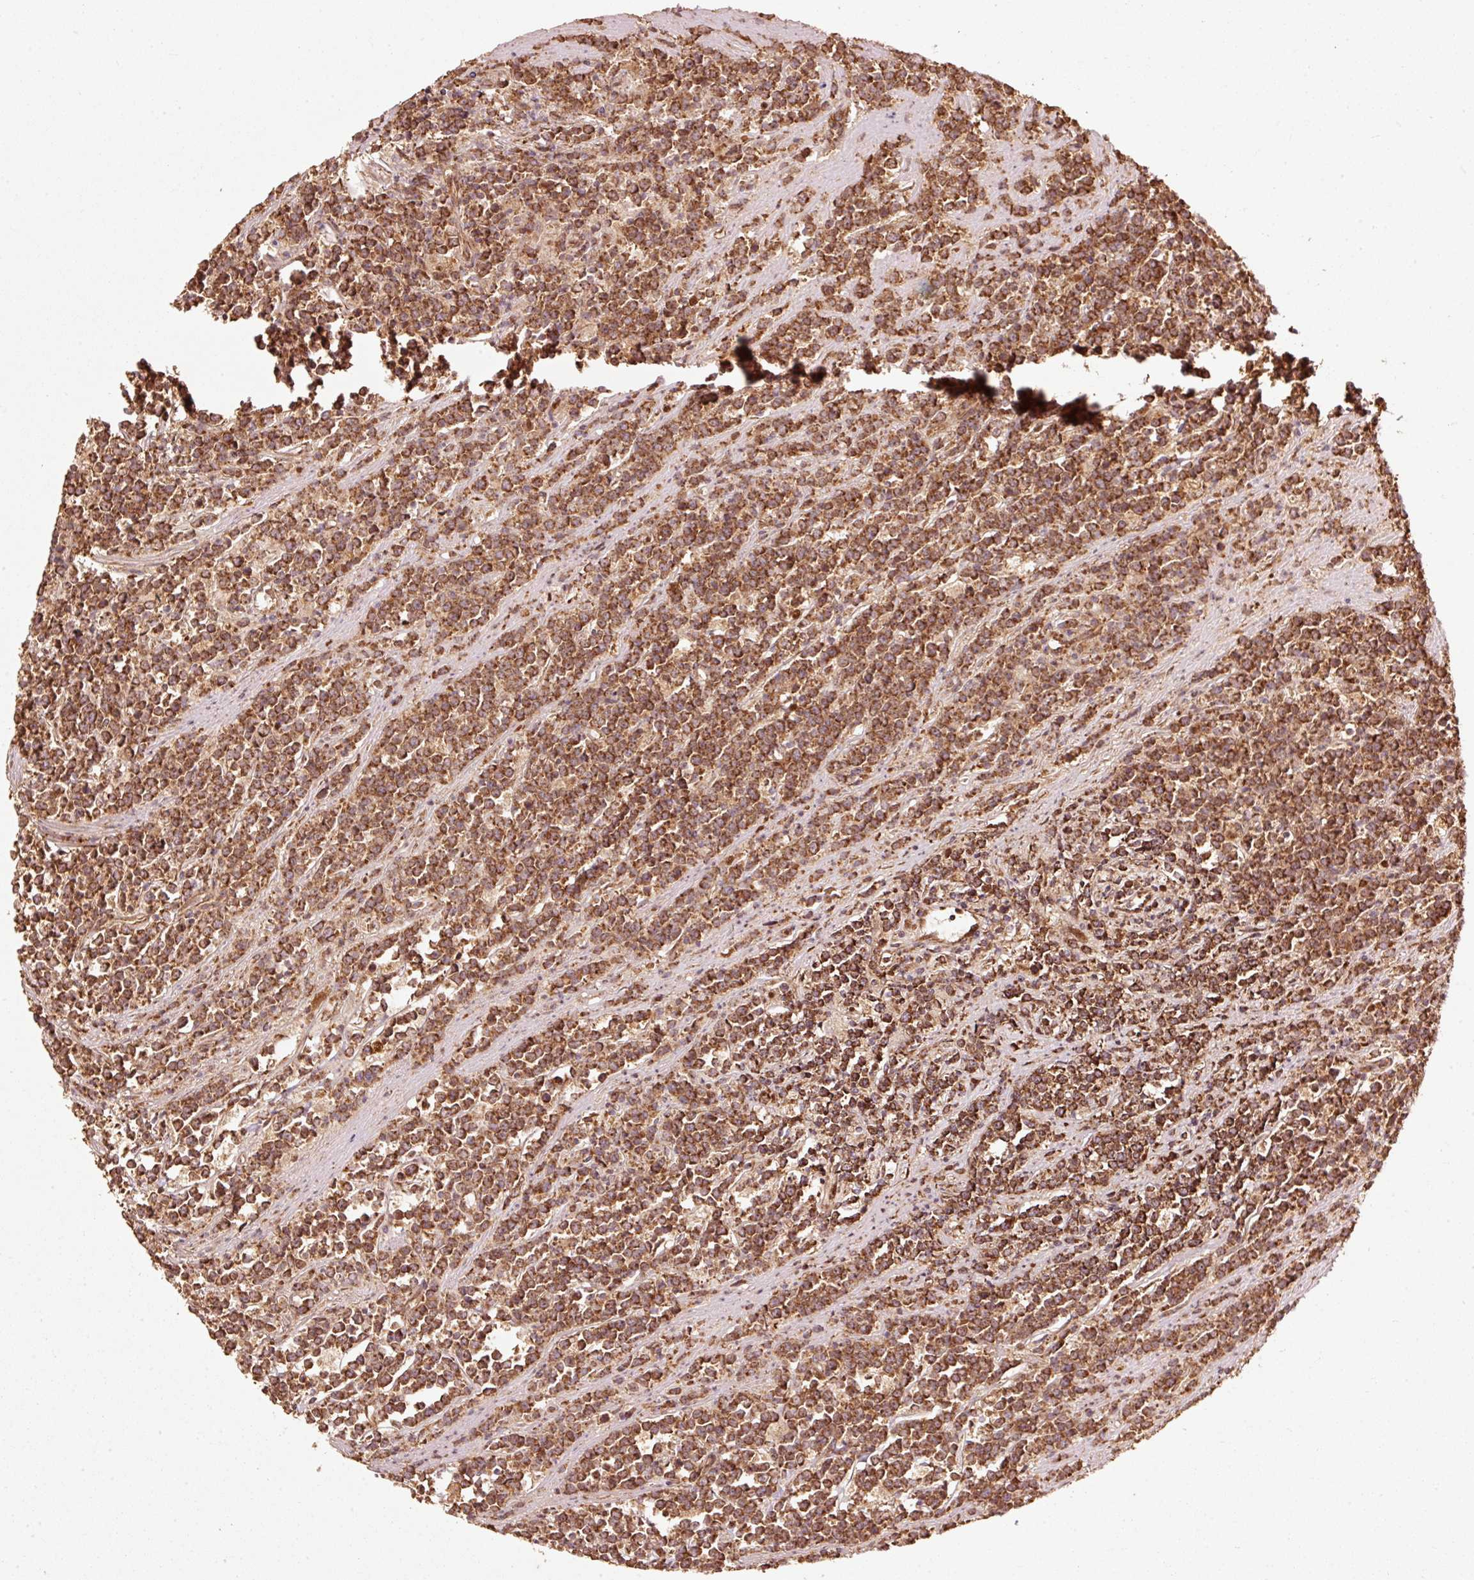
{"staining": {"intensity": "strong", "quantity": ">75%", "location": "cytoplasmic/membranous"}, "tissue": "lymphoma", "cell_type": "Tumor cells", "image_type": "cancer", "snomed": [{"axis": "morphology", "description": "Malignant lymphoma, non-Hodgkin's type, High grade"}, {"axis": "topography", "description": "Small intestine"}, {"axis": "topography", "description": "Colon"}], "caption": "The micrograph shows staining of lymphoma, revealing strong cytoplasmic/membranous protein positivity (brown color) within tumor cells.", "gene": "MRPL16", "patient": {"sex": "male", "age": 8}}